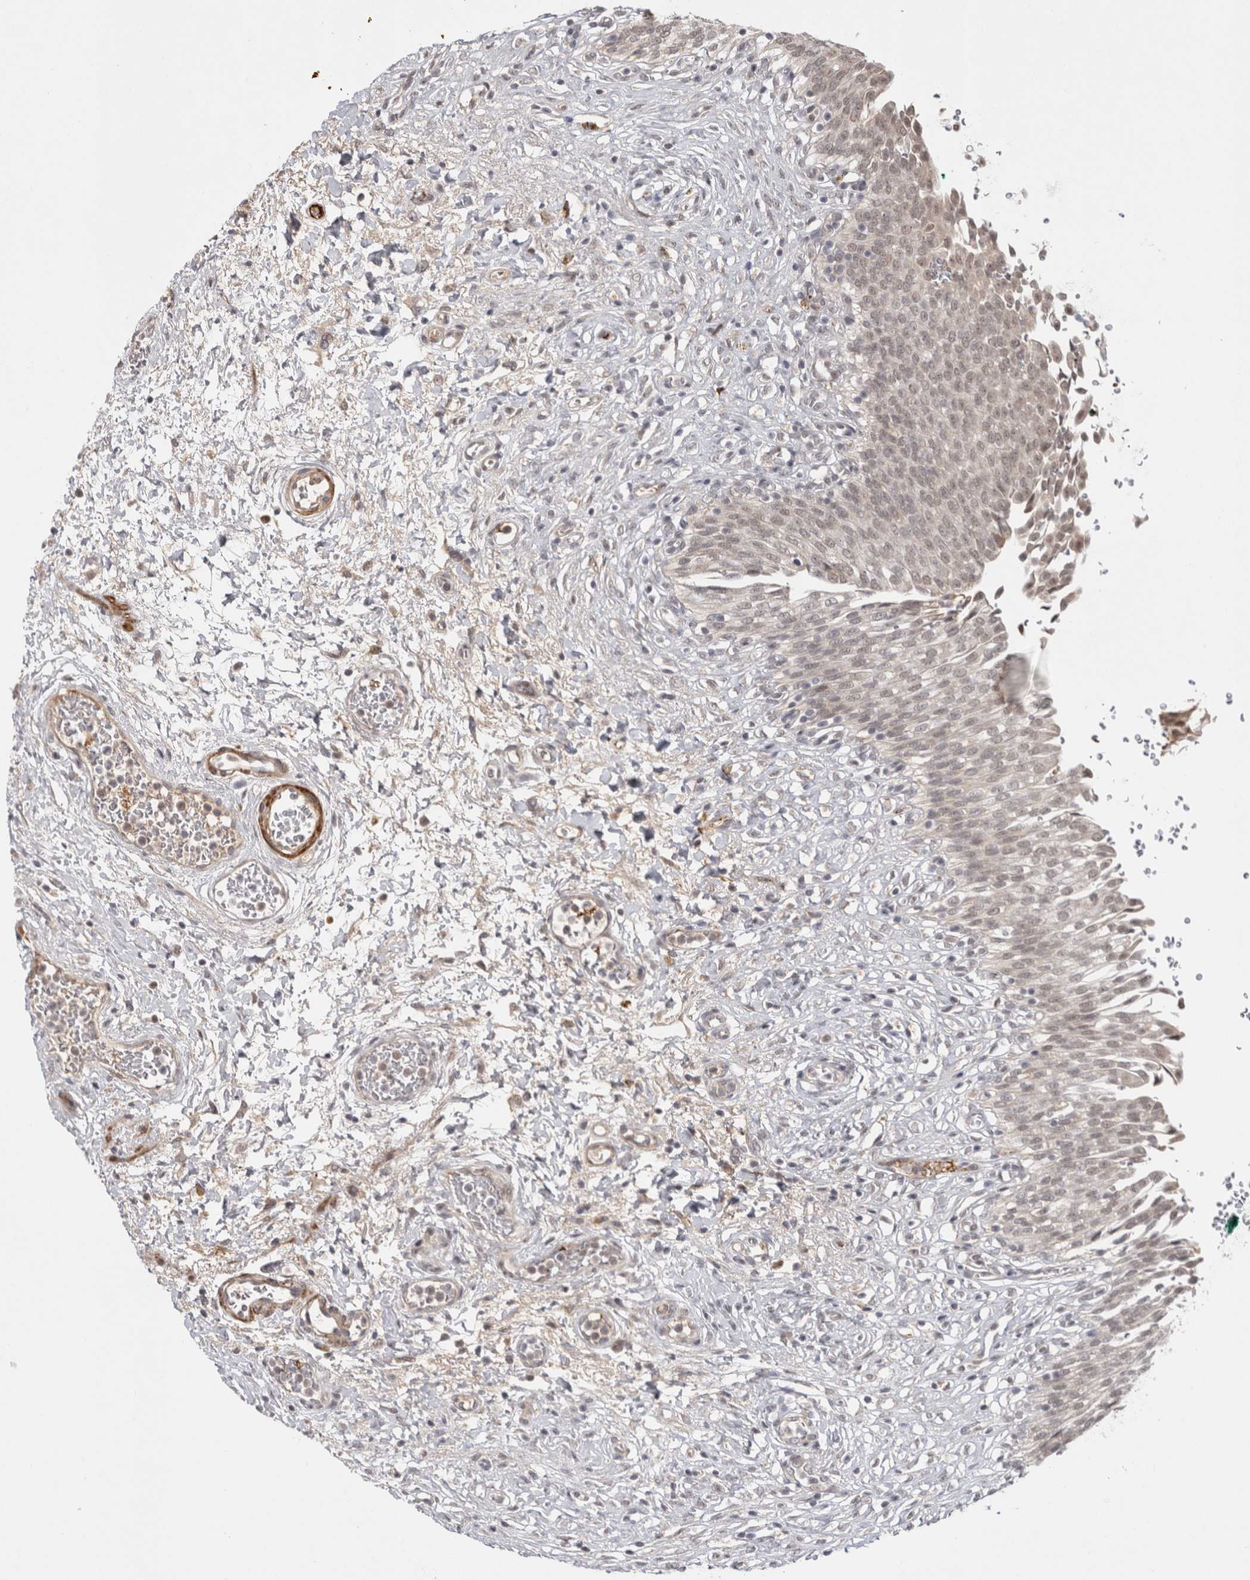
{"staining": {"intensity": "weak", "quantity": ">75%", "location": "cytoplasmic/membranous,nuclear"}, "tissue": "urinary bladder", "cell_type": "Urothelial cells", "image_type": "normal", "snomed": [{"axis": "morphology", "description": "Urothelial carcinoma, High grade"}, {"axis": "topography", "description": "Urinary bladder"}], "caption": "Protein expression analysis of benign human urinary bladder reveals weak cytoplasmic/membranous,nuclear staining in approximately >75% of urothelial cells.", "gene": "ZNF318", "patient": {"sex": "male", "age": 46}}